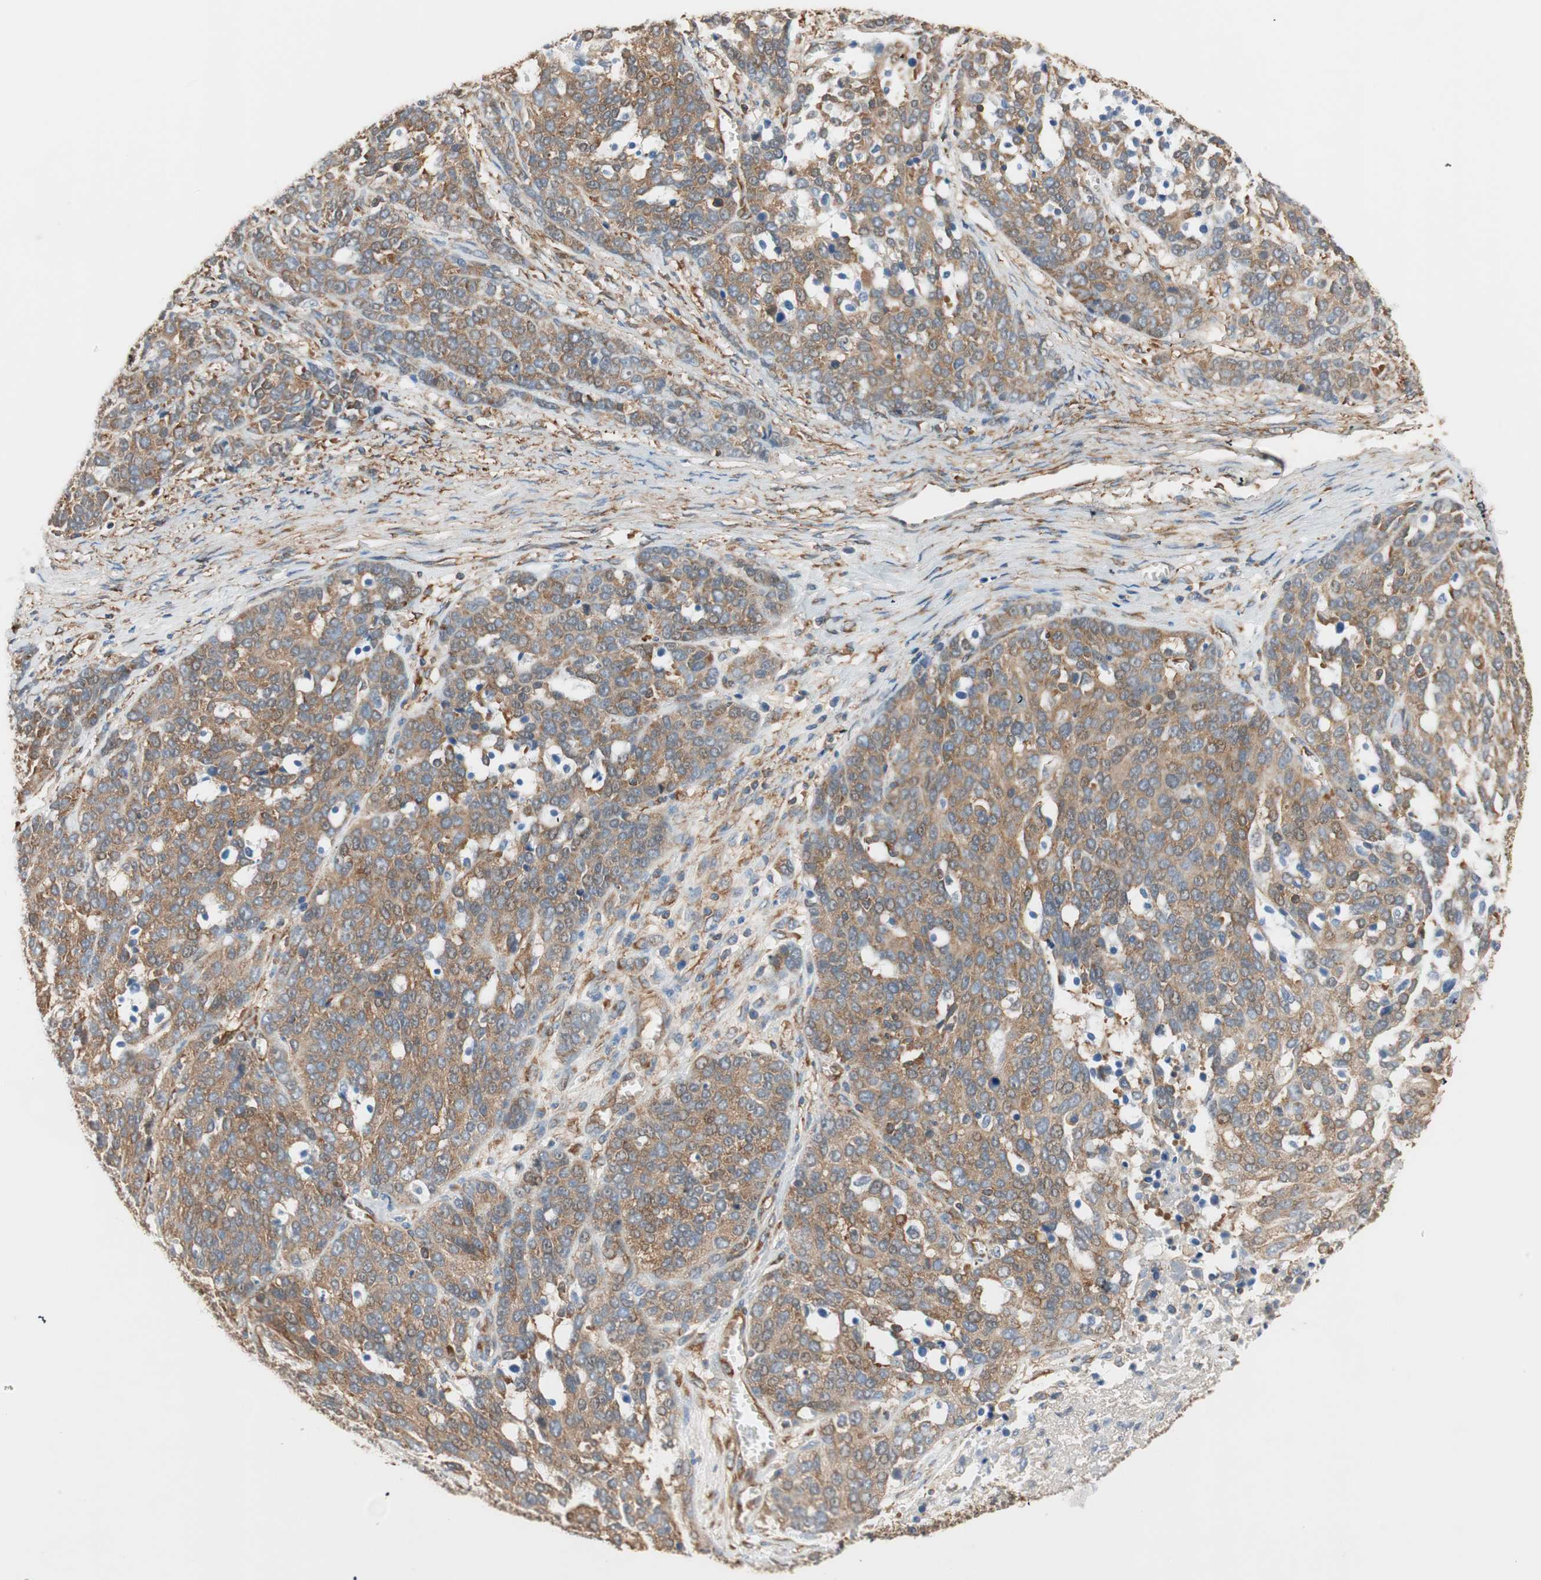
{"staining": {"intensity": "moderate", "quantity": ">75%", "location": "cytoplasmic/membranous"}, "tissue": "ovarian cancer", "cell_type": "Tumor cells", "image_type": "cancer", "snomed": [{"axis": "morphology", "description": "Cystadenocarcinoma, serous, NOS"}, {"axis": "topography", "description": "Ovary"}], "caption": "Human ovarian cancer (serous cystadenocarcinoma) stained for a protein (brown) reveals moderate cytoplasmic/membranous positive staining in approximately >75% of tumor cells.", "gene": "WASL", "patient": {"sex": "female", "age": 44}}